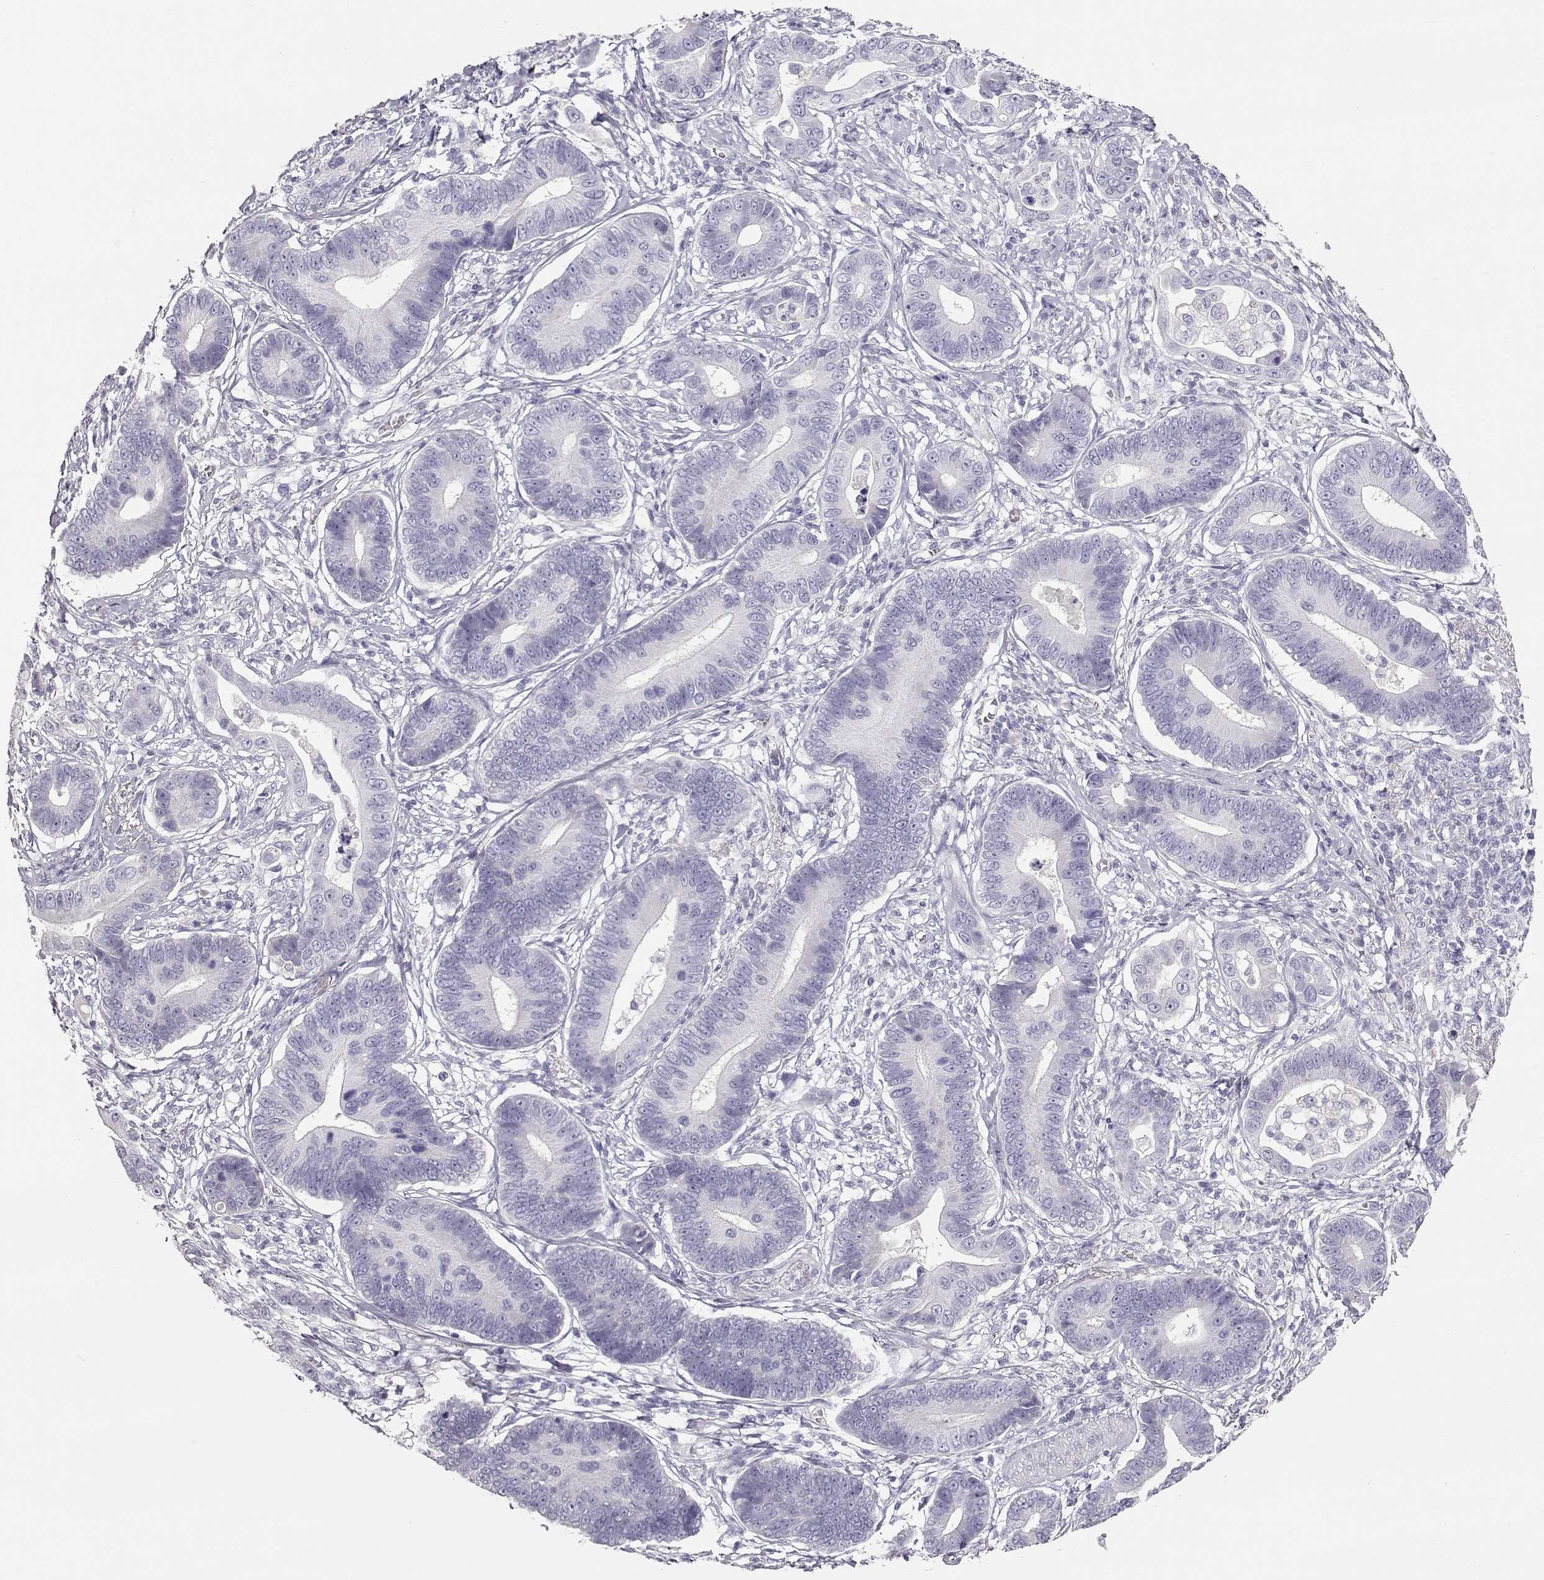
{"staining": {"intensity": "negative", "quantity": "none", "location": "none"}, "tissue": "stomach cancer", "cell_type": "Tumor cells", "image_type": "cancer", "snomed": [{"axis": "morphology", "description": "Adenocarcinoma, NOS"}, {"axis": "topography", "description": "Stomach"}], "caption": "A high-resolution image shows immunohistochemistry staining of stomach cancer, which demonstrates no significant staining in tumor cells.", "gene": "SLCO6A1", "patient": {"sex": "male", "age": 84}}